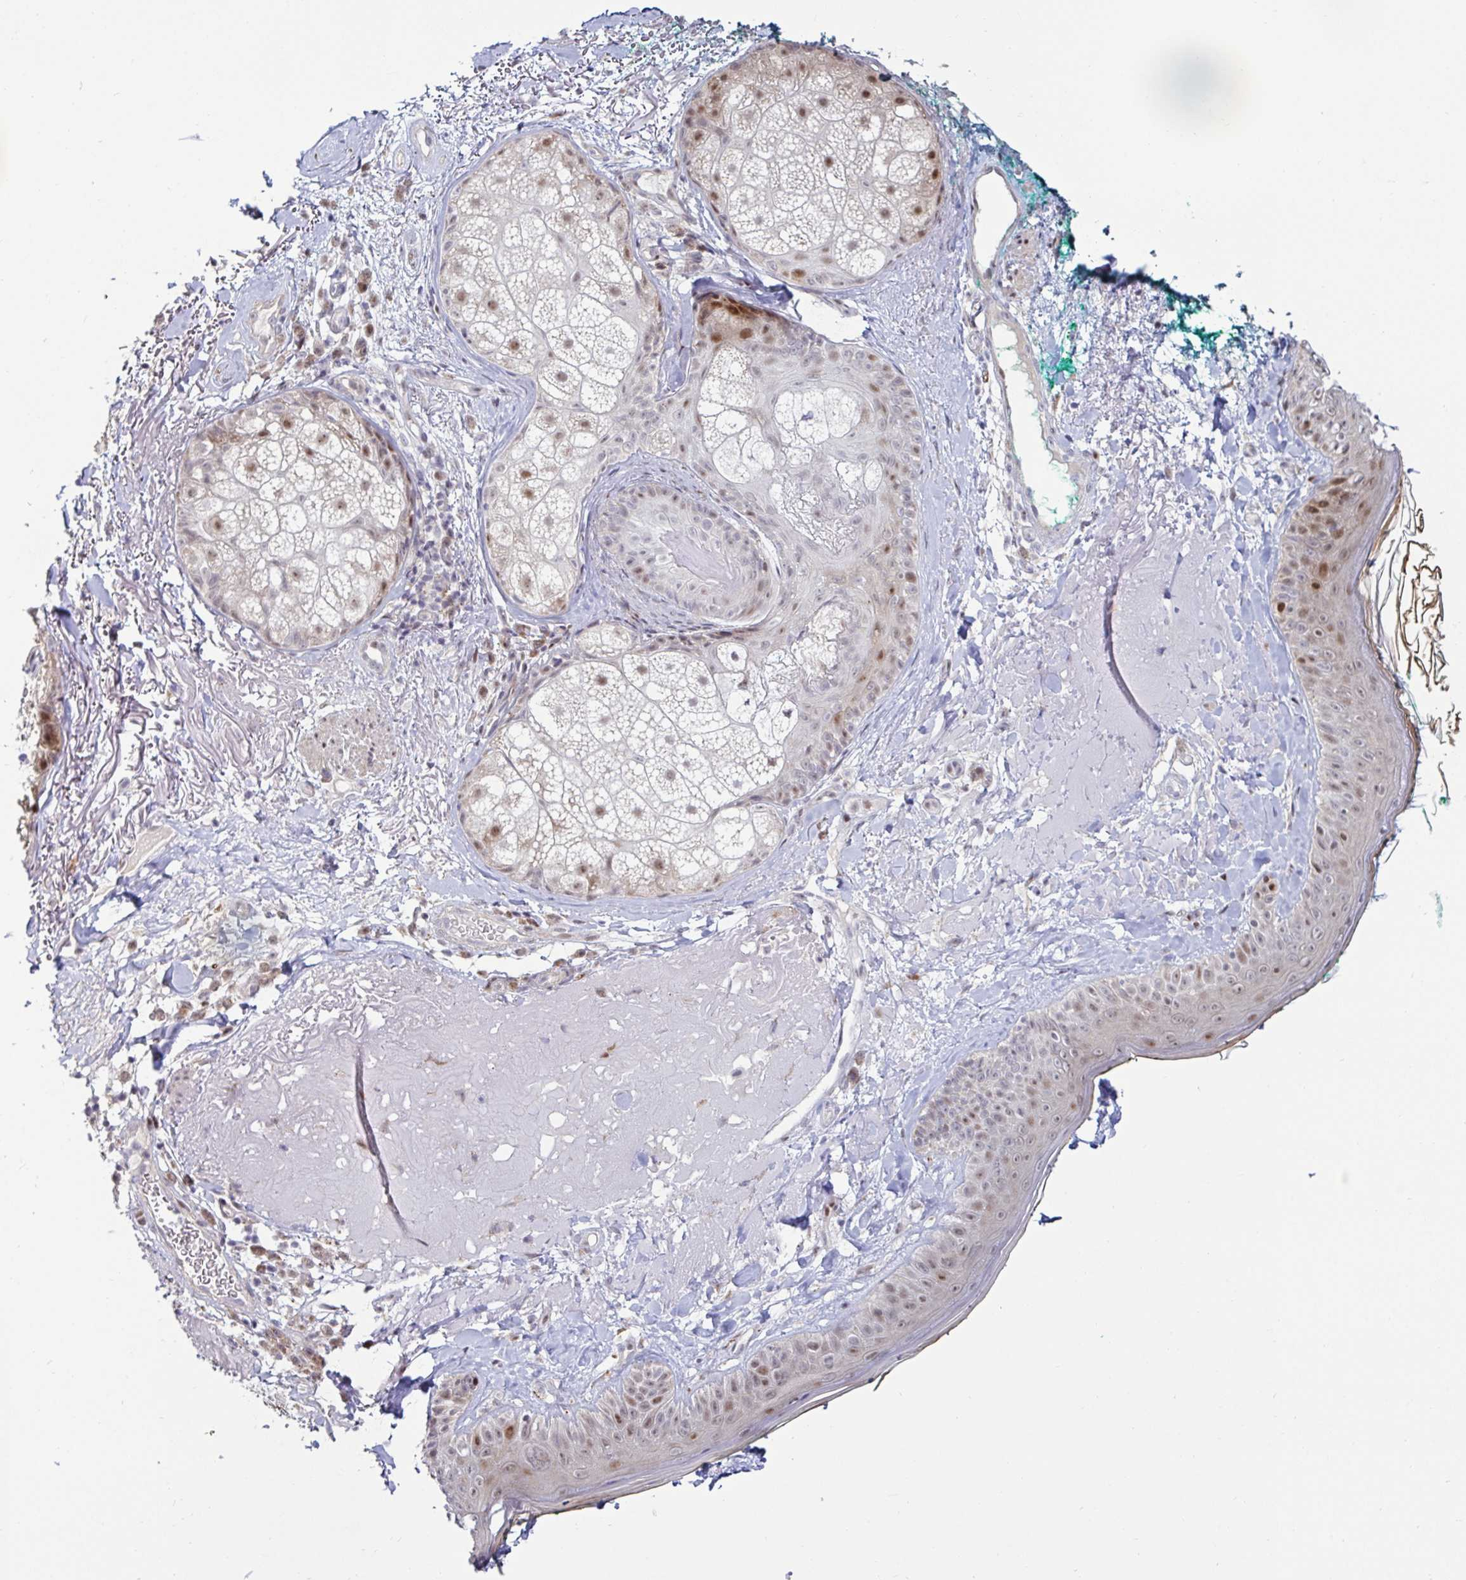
{"staining": {"intensity": "negative", "quantity": "none", "location": "none"}, "tissue": "skin", "cell_type": "Fibroblasts", "image_type": "normal", "snomed": [{"axis": "morphology", "description": "Normal tissue, NOS"}, {"axis": "topography", "description": "Skin"}], "caption": "The photomicrograph demonstrates no staining of fibroblasts in normal skin.", "gene": "DZIP1", "patient": {"sex": "male", "age": 73}}